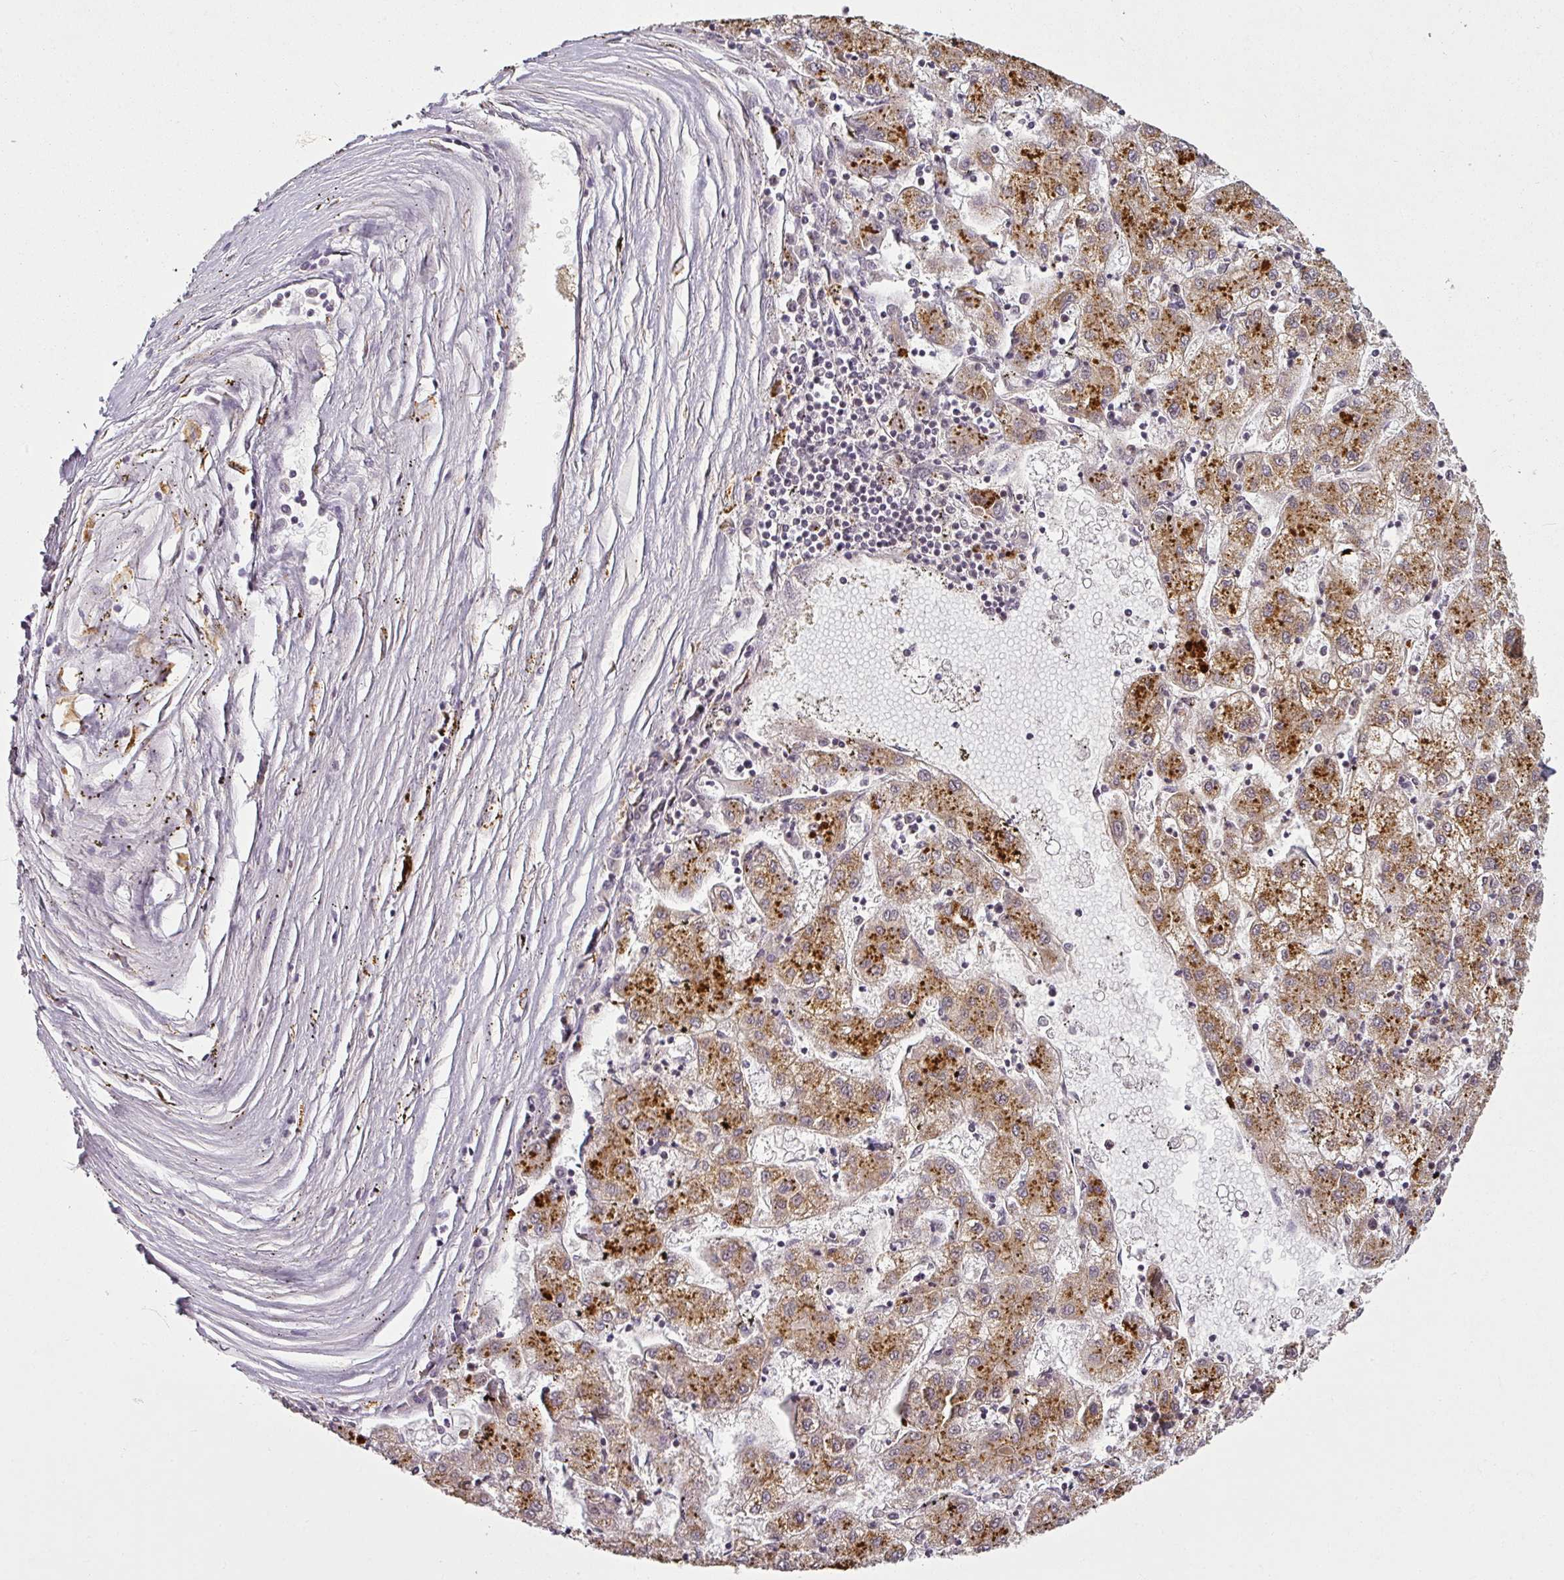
{"staining": {"intensity": "moderate", "quantity": ">75%", "location": "cytoplasmic/membranous"}, "tissue": "liver cancer", "cell_type": "Tumor cells", "image_type": "cancer", "snomed": [{"axis": "morphology", "description": "Carcinoma, Hepatocellular, NOS"}, {"axis": "topography", "description": "Liver"}], "caption": "A micrograph of human liver cancer stained for a protein displays moderate cytoplasmic/membranous brown staining in tumor cells.", "gene": "DIMT1", "patient": {"sex": "male", "age": 72}}